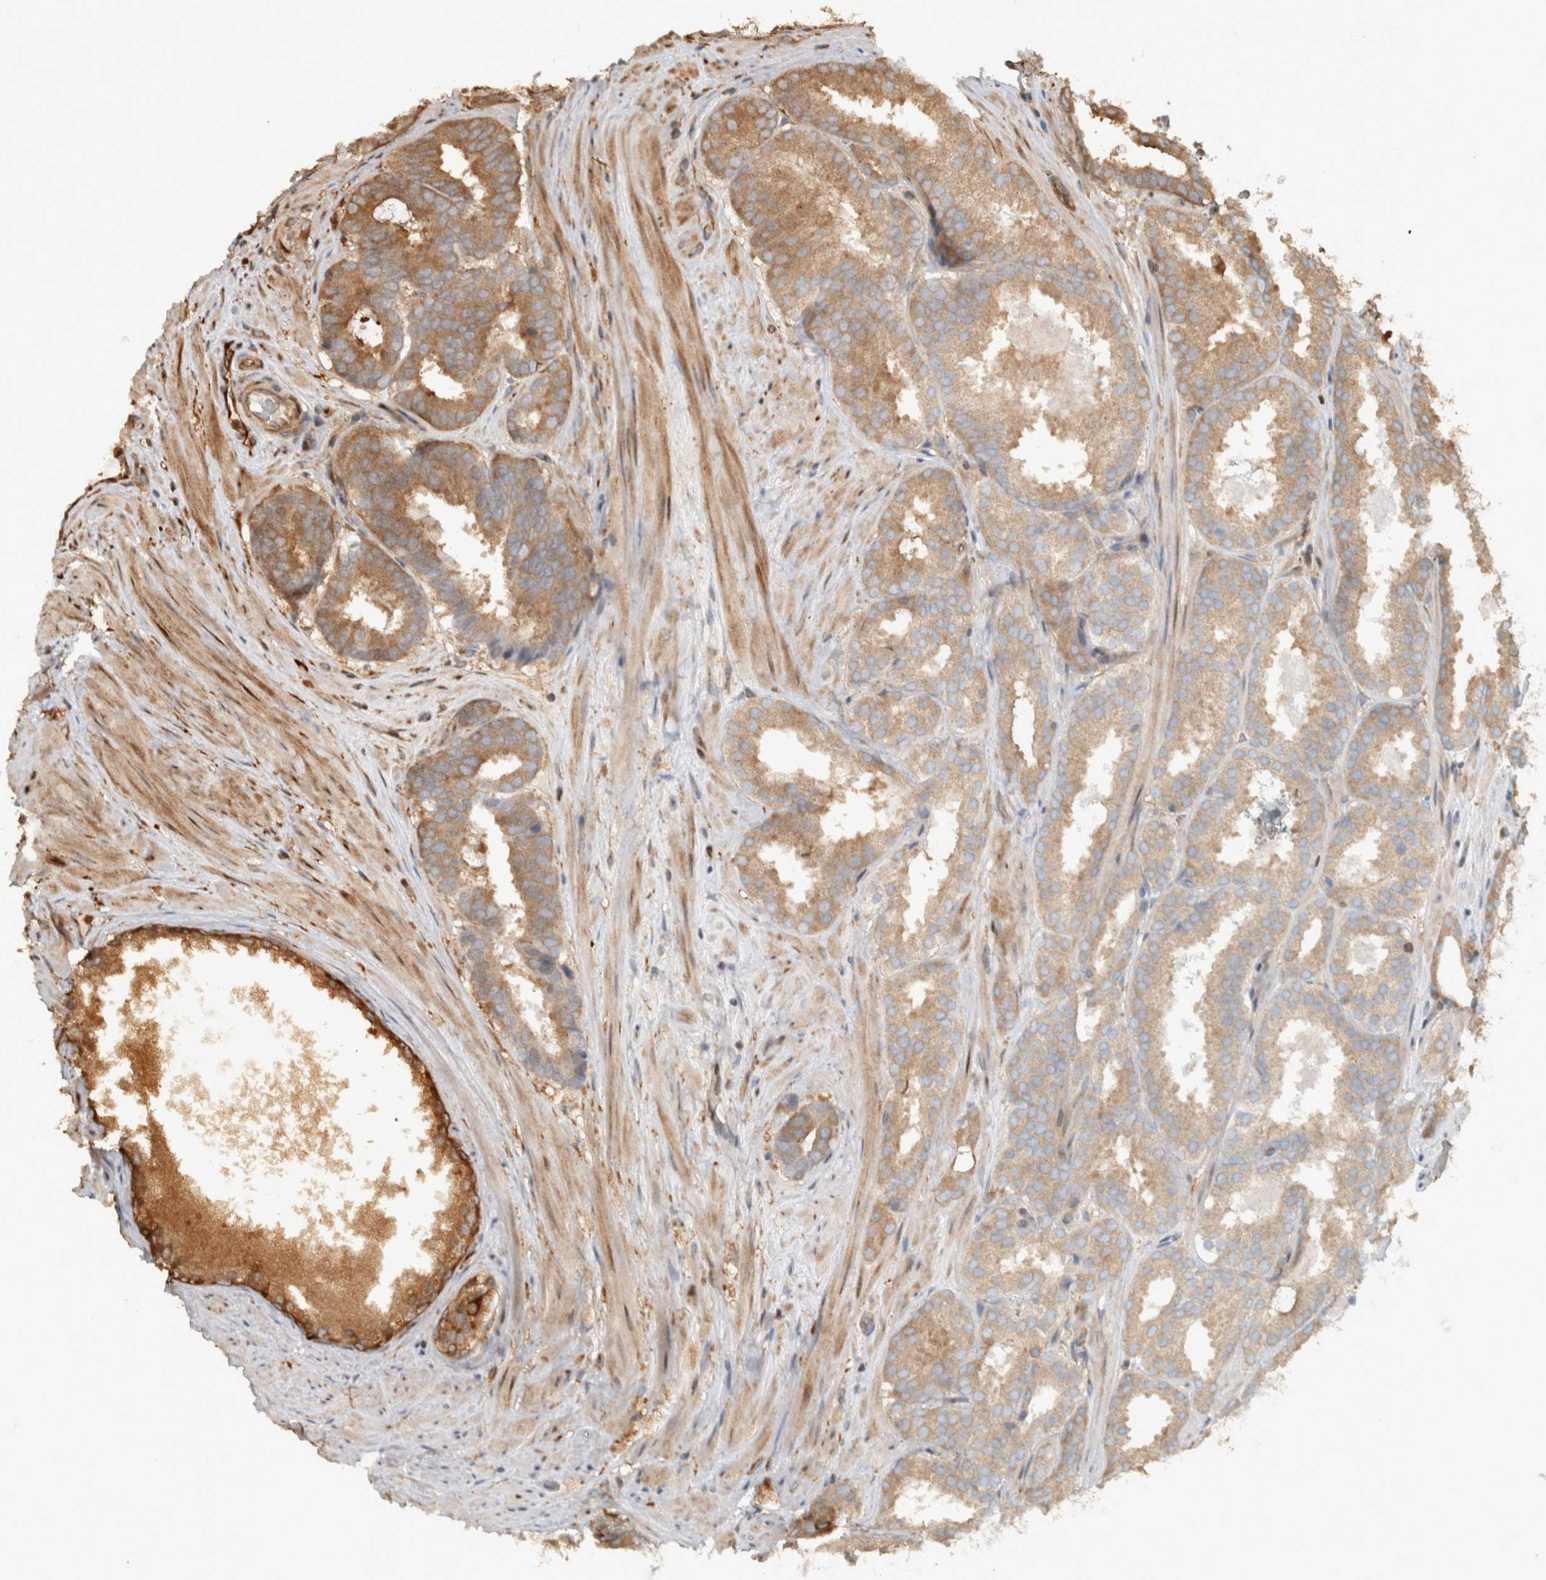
{"staining": {"intensity": "moderate", "quantity": ">75%", "location": "cytoplasmic/membranous"}, "tissue": "prostate cancer", "cell_type": "Tumor cells", "image_type": "cancer", "snomed": [{"axis": "morphology", "description": "Adenocarcinoma, Low grade"}, {"axis": "topography", "description": "Prostate"}], "caption": "Protein staining exhibits moderate cytoplasmic/membranous positivity in about >75% of tumor cells in low-grade adenocarcinoma (prostate).", "gene": "CNTROB", "patient": {"sex": "male", "age": 69}}